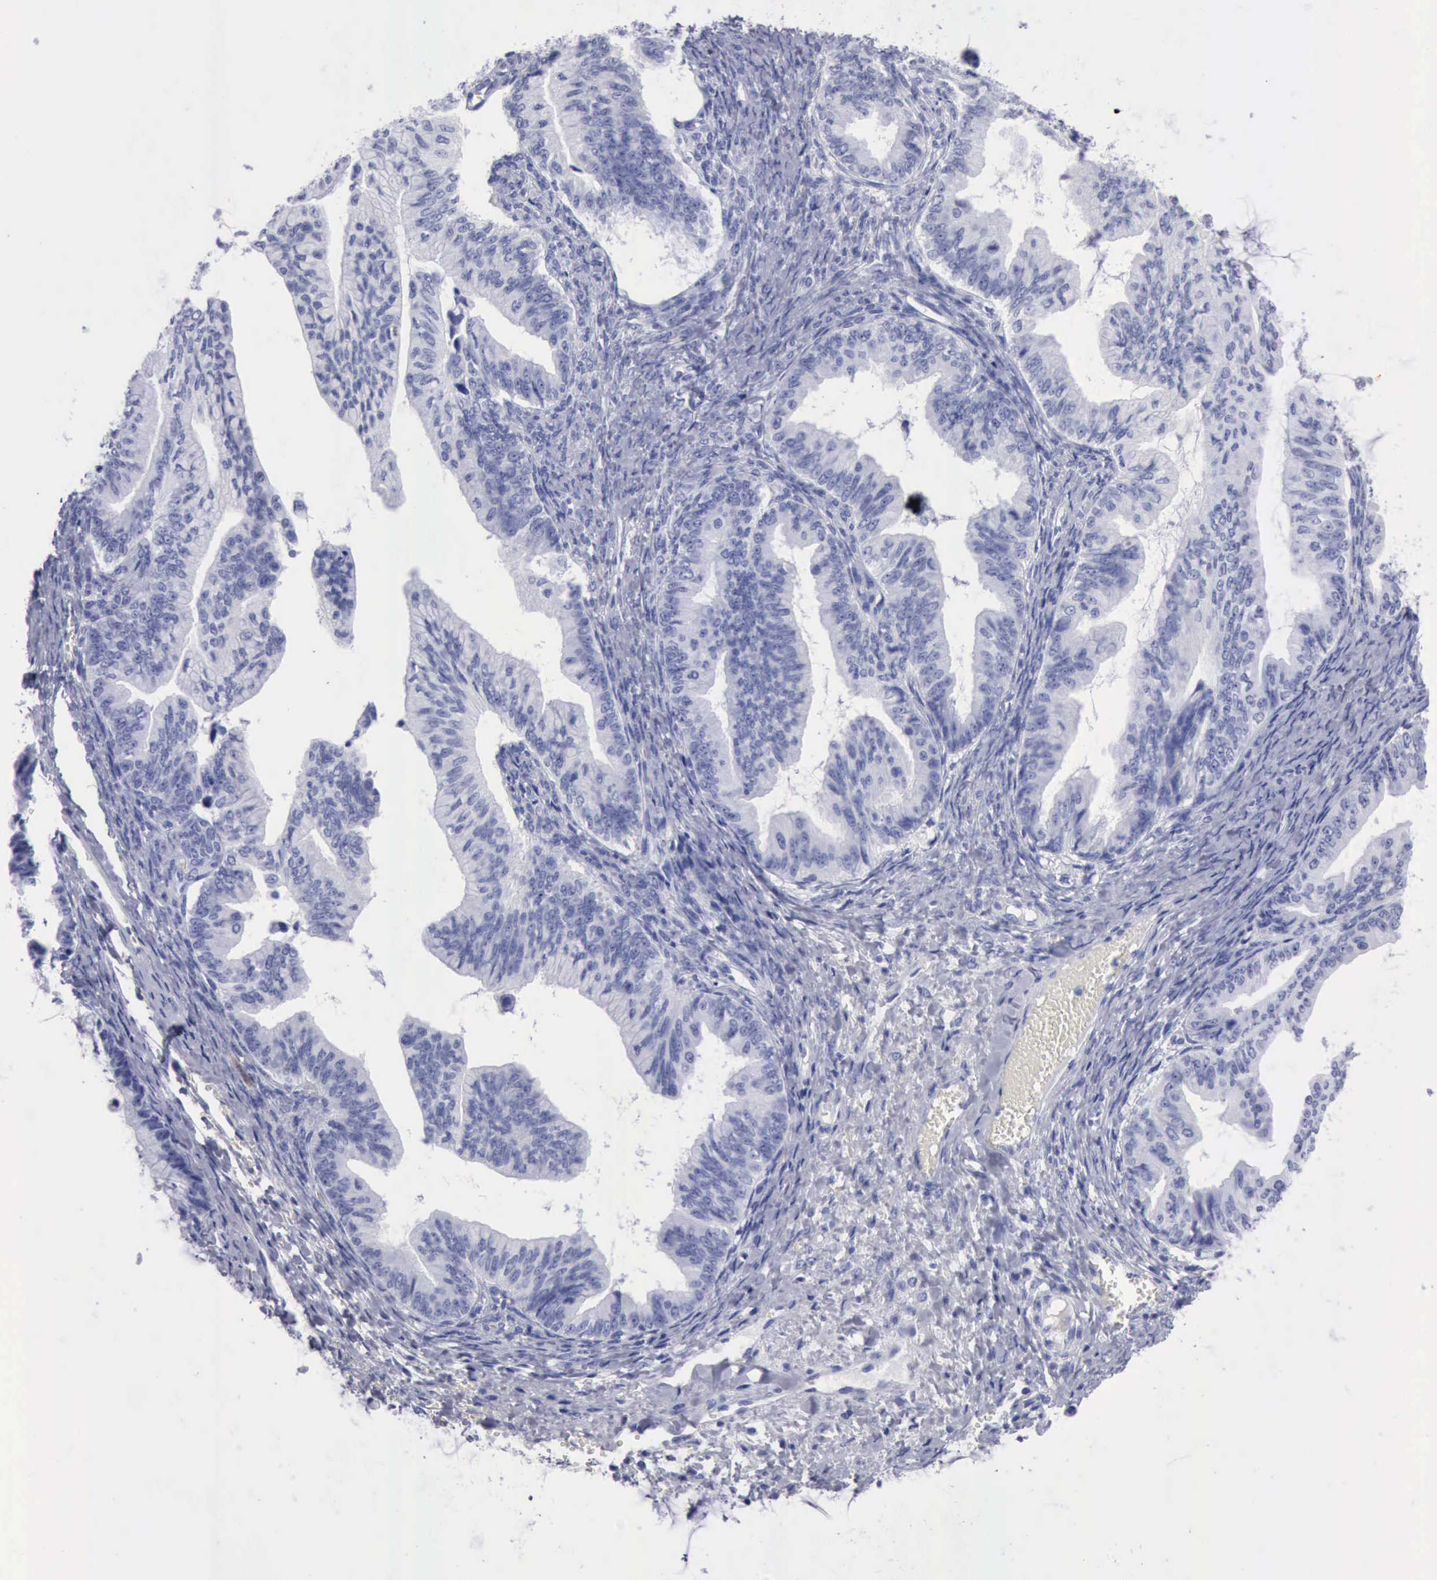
{"staining": {"intensity": "negative", "quantity": "none", "location": "none"}, "tissue": "ovarian cancer", "cell_type": "Tumor cells", "image_type": "cancer", "snomed": [{"axis": "morphology", "description": "Cystadenocarcinoma, mucinous, NOS"}, {"axis": "topography", "description": "Ovary"}], "caption": "Ovarian mucinous cystadenocarcinoma stained for a protein using immunohistochemistry (IHC) exhibits no positivity tumor cells.", "gene": "CYP19A1", "patient": {"sex": "female", "age": 36}}